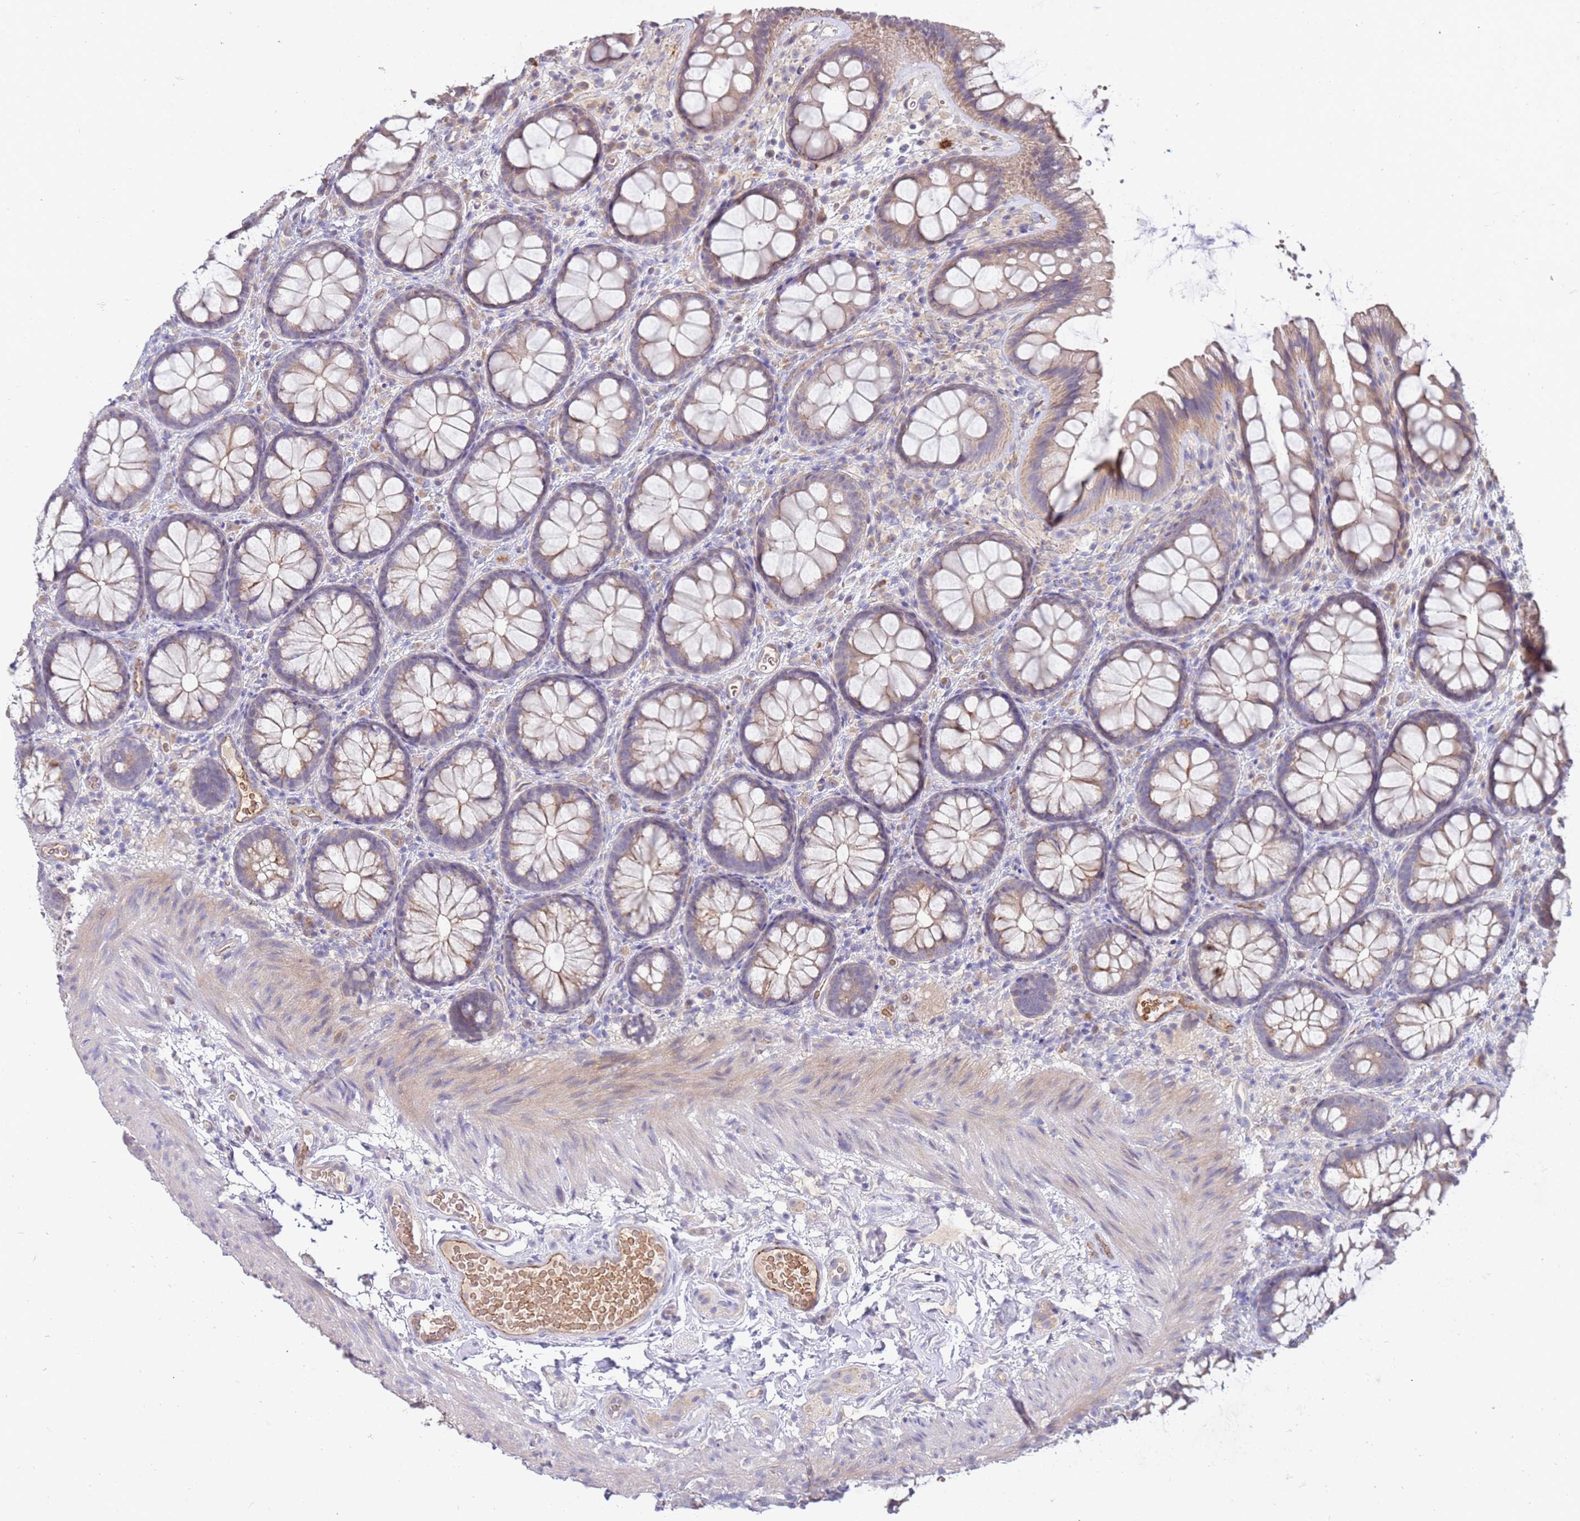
{"staining": {"intensity": "weak", "quantity": "<25%", "location": "cytoplasmic/membranous"}, "tissue": "colon", "cell_type": "Endothelial cells", "image_type": "normal", "snomed": [{"axis": "morphology", "description": "Normal tissue, NOS"}, {"axis": "topography", "description": "Colon"}], "caption": "Immunohistochemical staining of normal colon displays no significant staining in endothelial cells.", "gene": "NMUR2", "patient": {"sex": "male", "age": 46}}